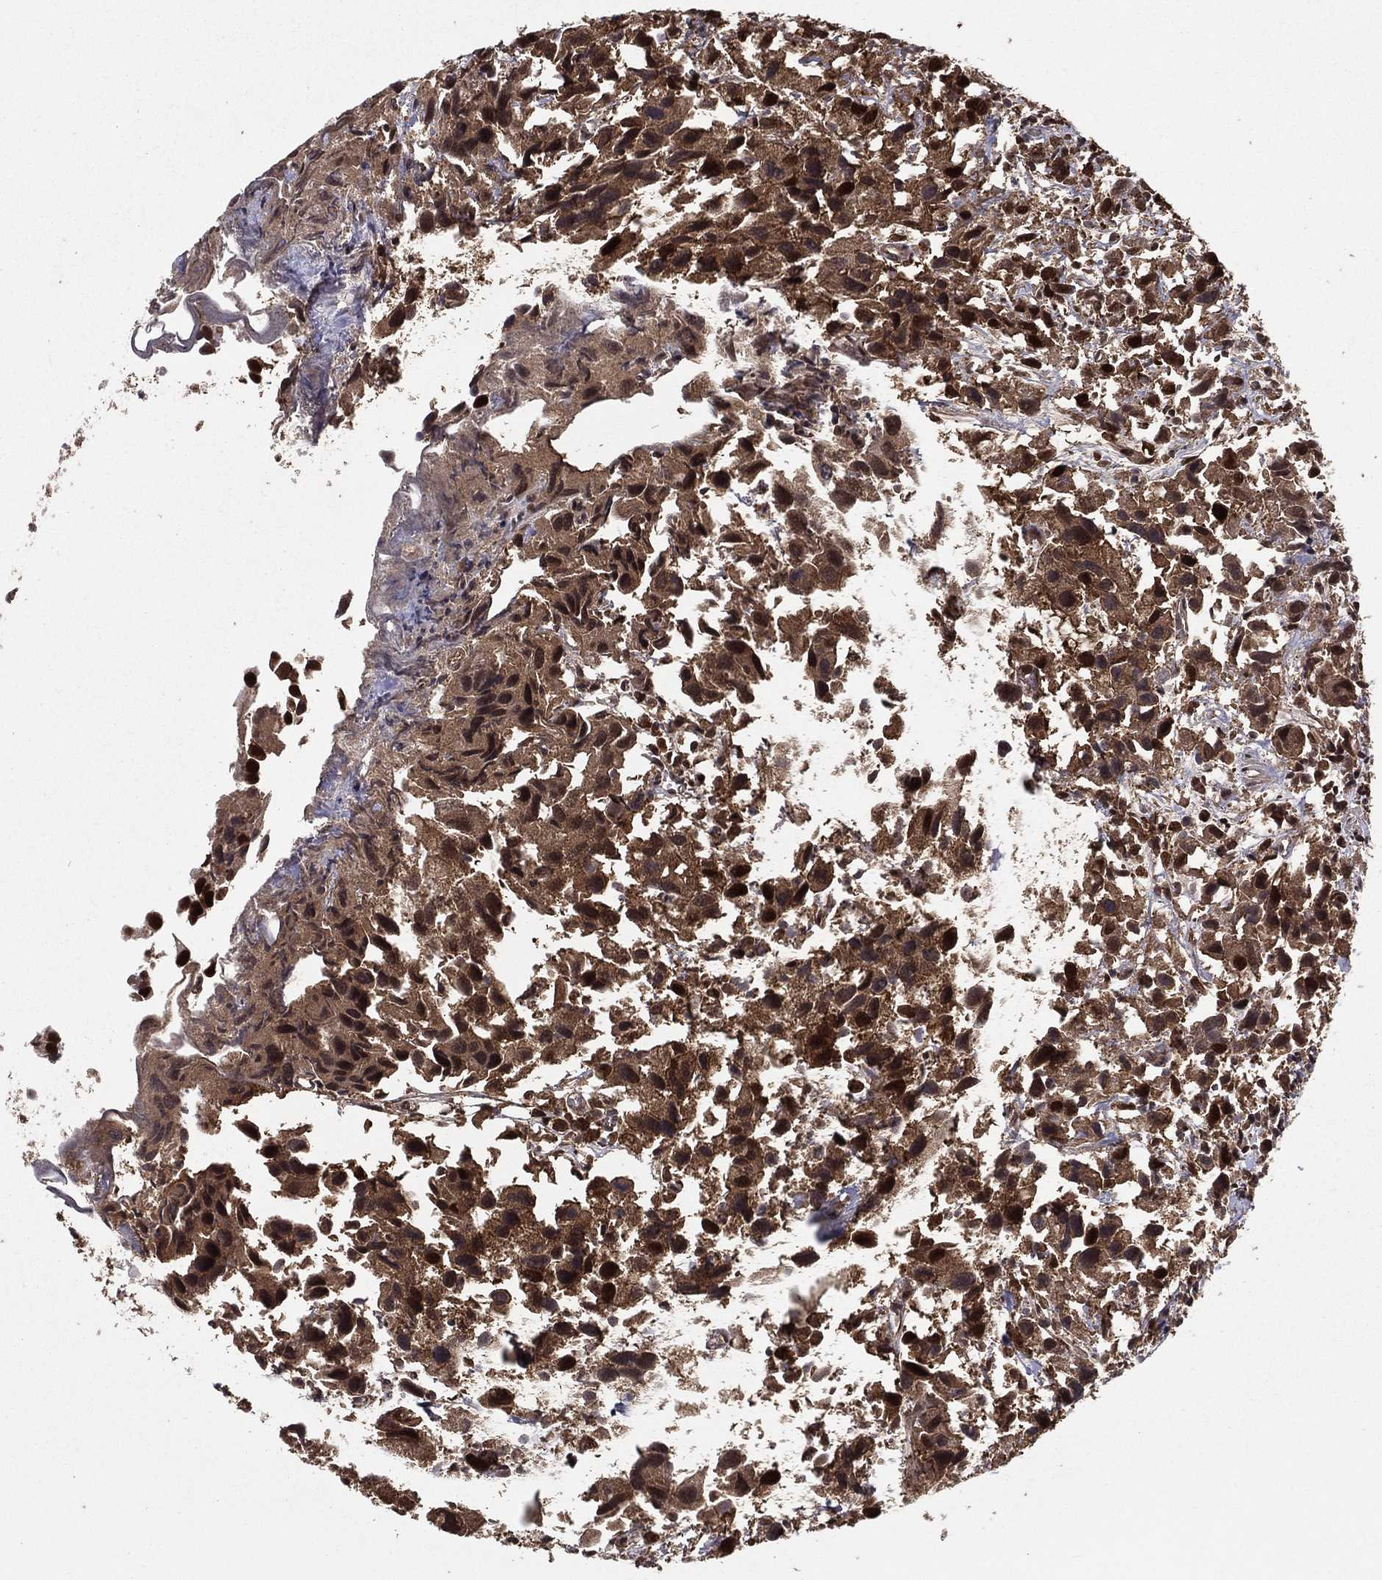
{"staining": {"intensity": "strong", "quantity": "25%-75%", "location": "cytoplasmic/membranous,nuclear"}, "tissue": "urothelial cancer", "cell_type": "Tumor cells", "image_type": "cancer", "snomed": [{"axis": "morphology", "description": "Urothelial carcinoma, High grade"}, {"axis": "topography", "description": "Urinary bladder"}], "caption": "The image shows immunohistochemical staining of urothelial cancer. There is strong cytoplasmic/membranous and nuclear staining is identified in approximately 25%-75% of tumor cells.", "gene": "CARM1", "patient": {"sex": "male", "age": 79}}